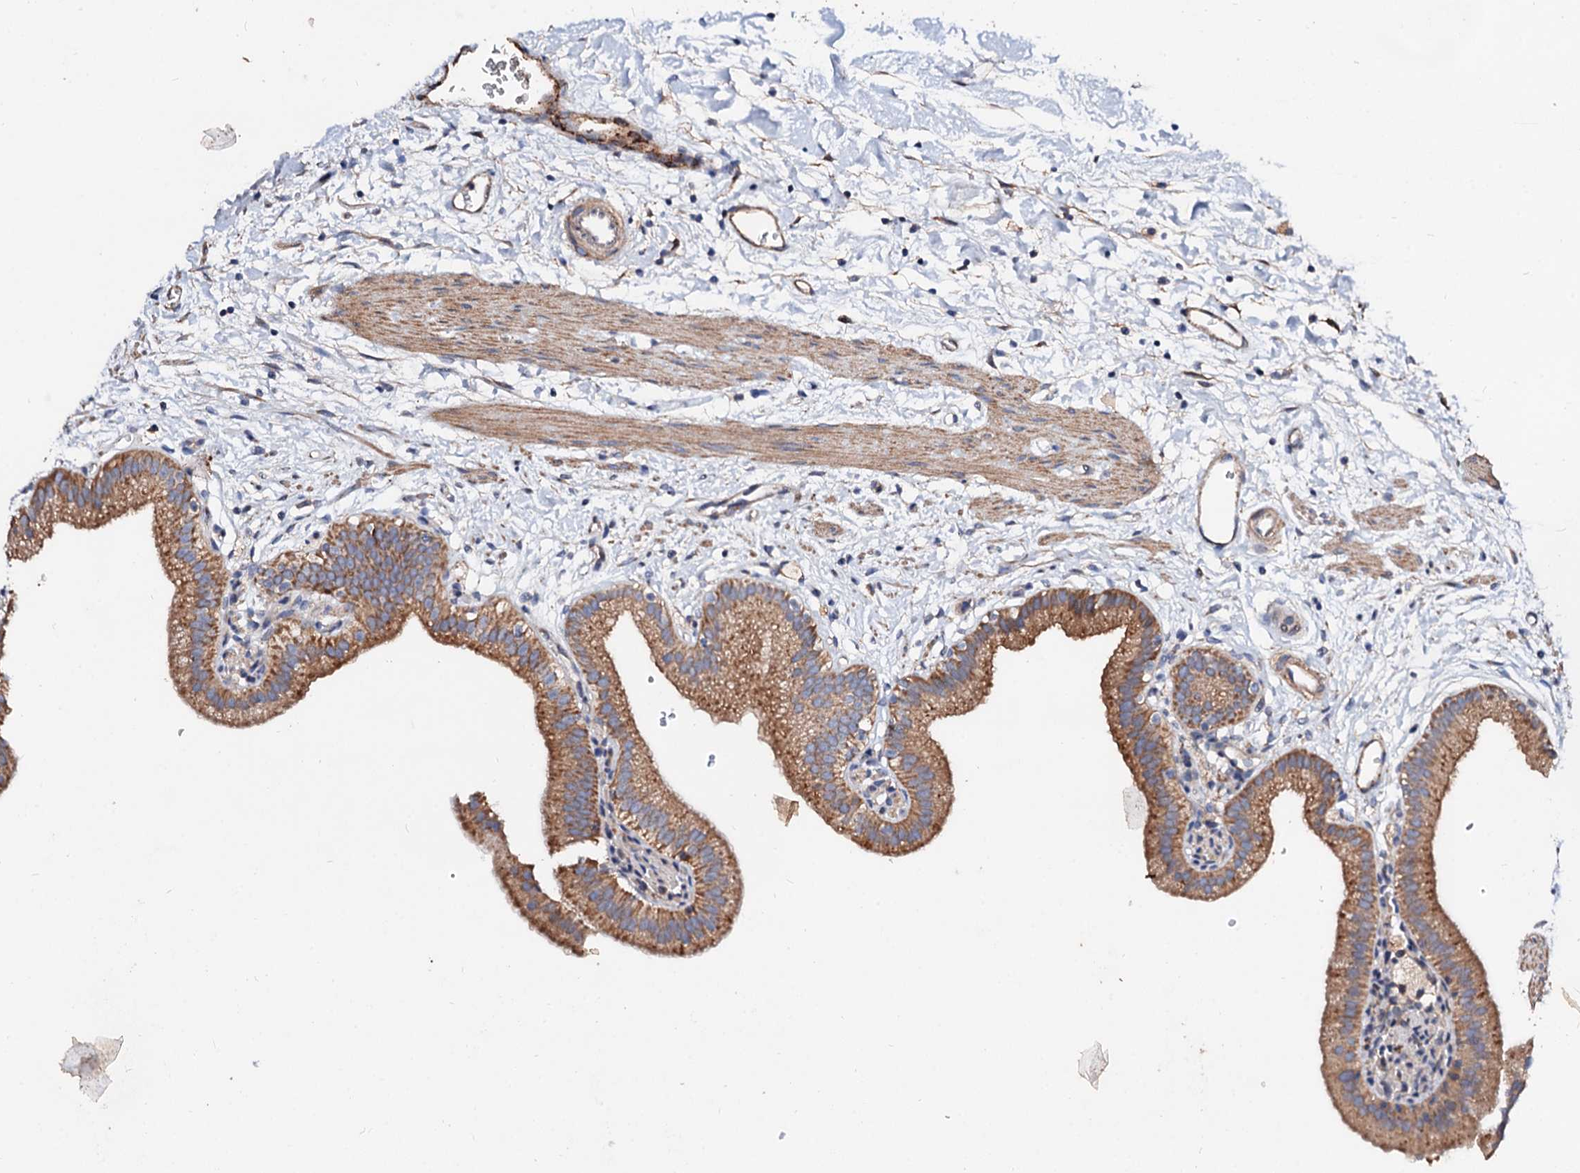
{"staining": {"intensity": "moderate", "quantity": ">75%", "location": "cytoplasmic/membranous"}, "tissue": "gallbladder", "cell_type": "Glandular cells", "image_type": "normal", "snomed": [{"axis": "morphology", "description": "Normal tissue, NOS"}, {"axis": "topography", "description": "Gallbladder"}], "caption": "Immunohistochemistry (DAB (3,3'-diaminobenzidine)) staining of normal gallbladder reveals moderate cytoplasmic/membranous protein staining in approximately >75% of glandular cells. (DAB (3,3'-diaminobenzidine) = brown stain, brightfield microscopy at high magnification).", "gene": "FIBIN", "patient": {"sex": "male", "age": 55}}